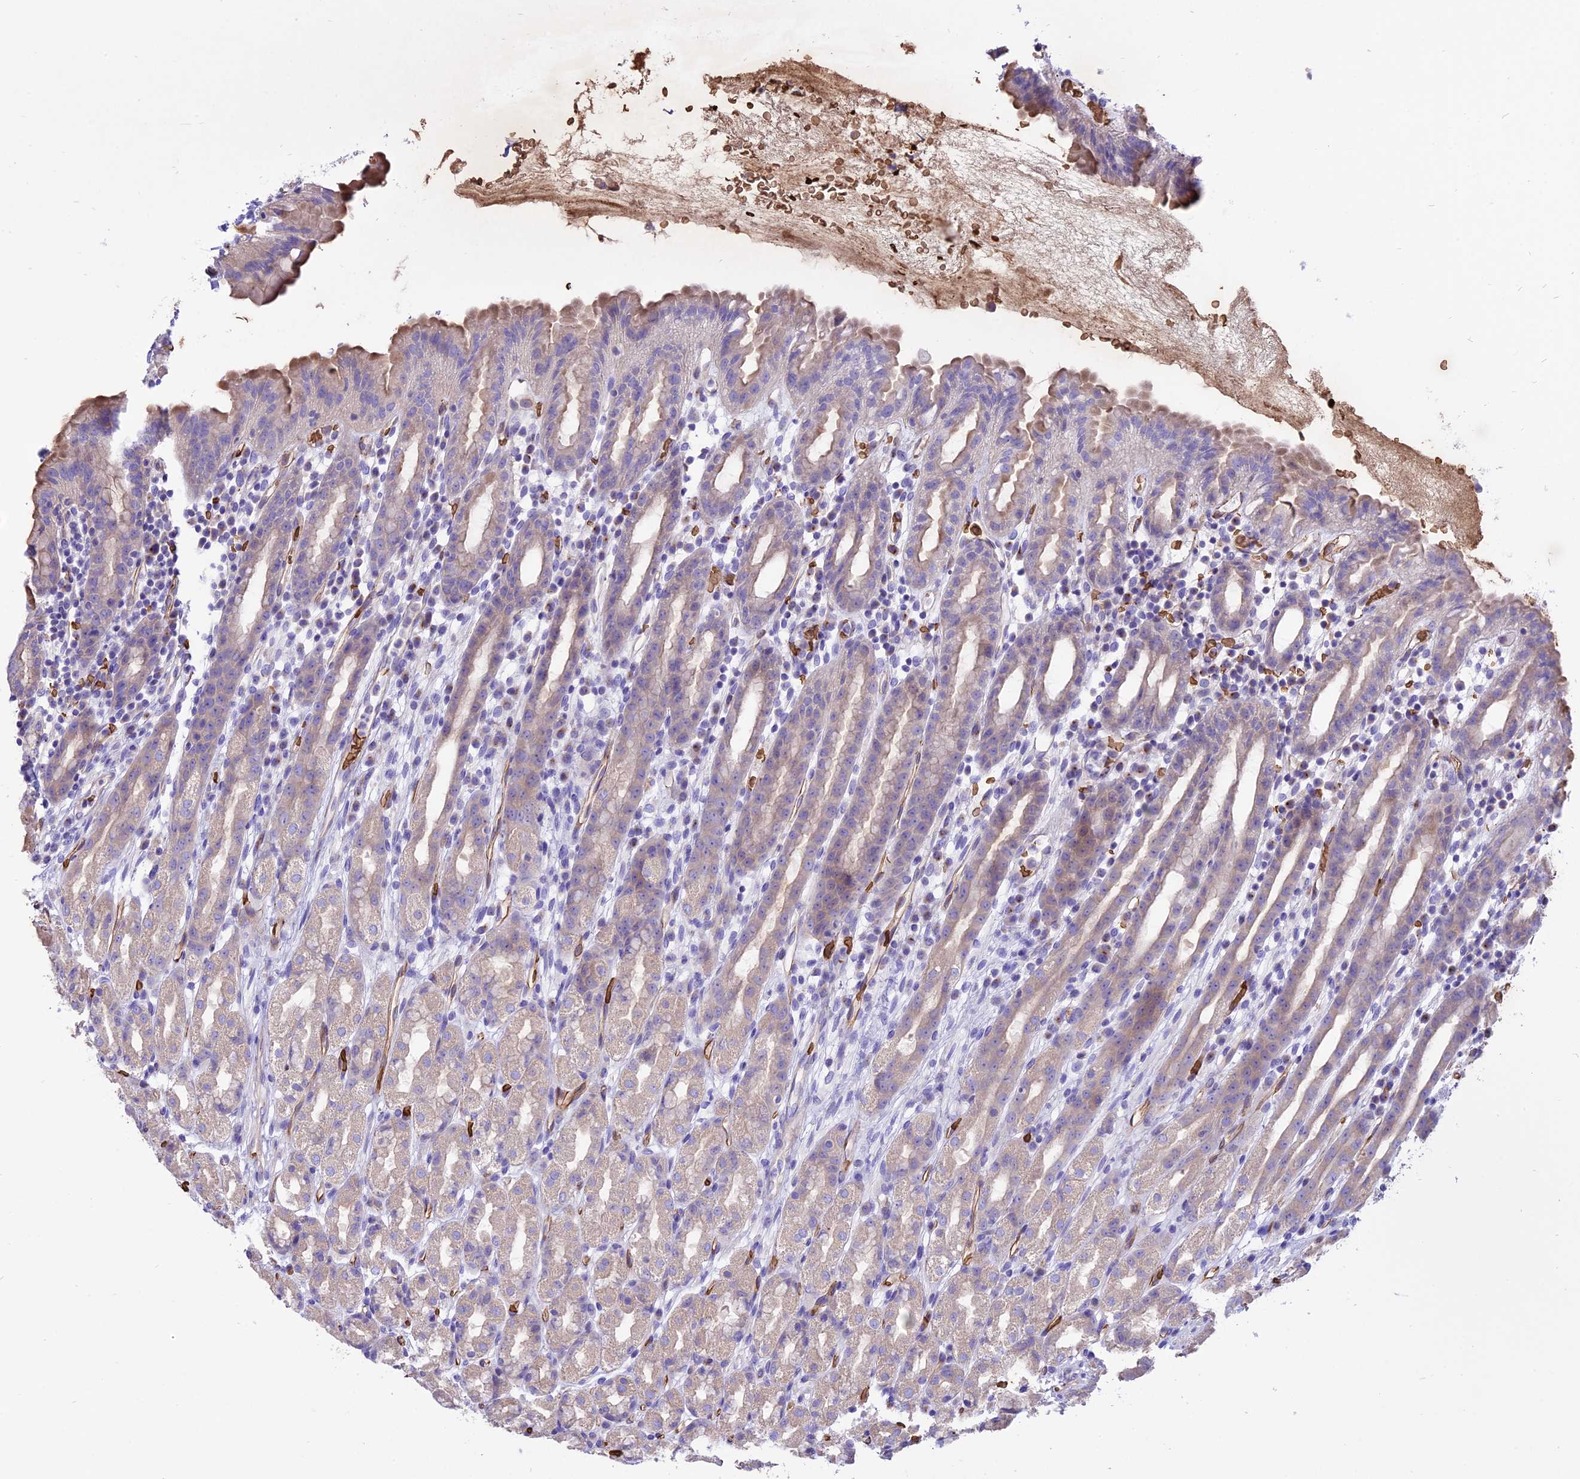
{"staining": {"intensity": "weak", "quantity": "<25%", "location": "cytoplasmic/membranous"}, "tissue": "stomach", "cell_type": "Glandular cells", "image_type": "normal", "snomed": [{"axis": "morphology", "description": "Normal tissue, NOS"}, {"axis": "topography", "description": "Stomach, upper"}], "caption": "Immunohistochemistry histopathology image of benign stomach stained for a protein (brown), which exhibits no expression in glandular cells.", "gene": "TTC4", "patient": {"sex": "male", "age": 47}}